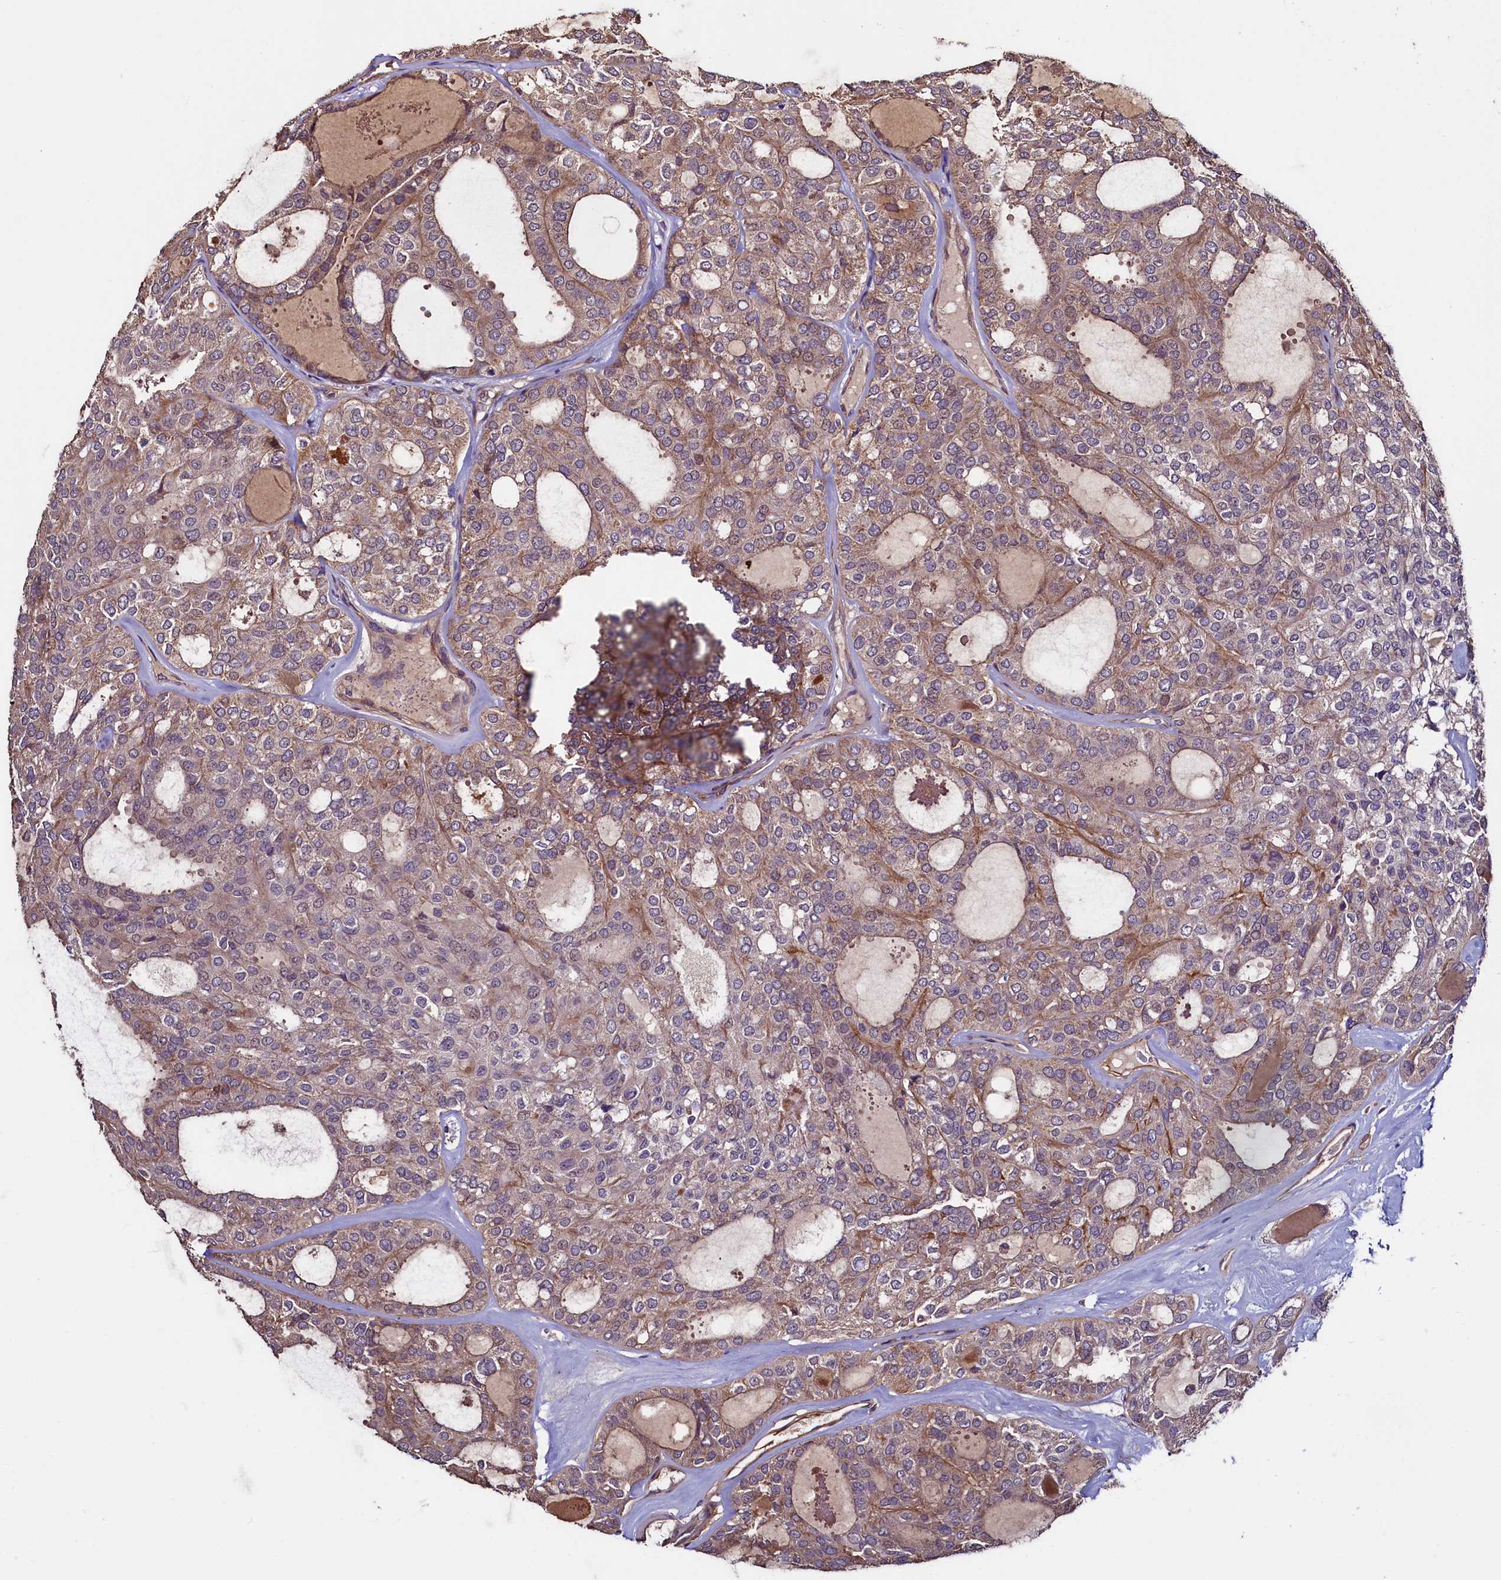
{"staining": {"intensity": "weak", "quantity": ">75%", "location": "cytoplasmic/membranous"}, "tissue": "thyroid cancer", "cell_type": "Tumor cells", "image_type": "cancer", "snomed": [{"axis": "morphology", "description": "Follicular adenoma carcinoma, NOS"}, {"axis": "topography", "description": "Thyroid gland"}], "caption": "Brown immunohistochemical staining in thyroid cancer reveals weak cytoplasmic/membranous staining in about >75% of tumor cells.", "gene": "RBFA", "patient": {"sex": "male", "age": 75}}